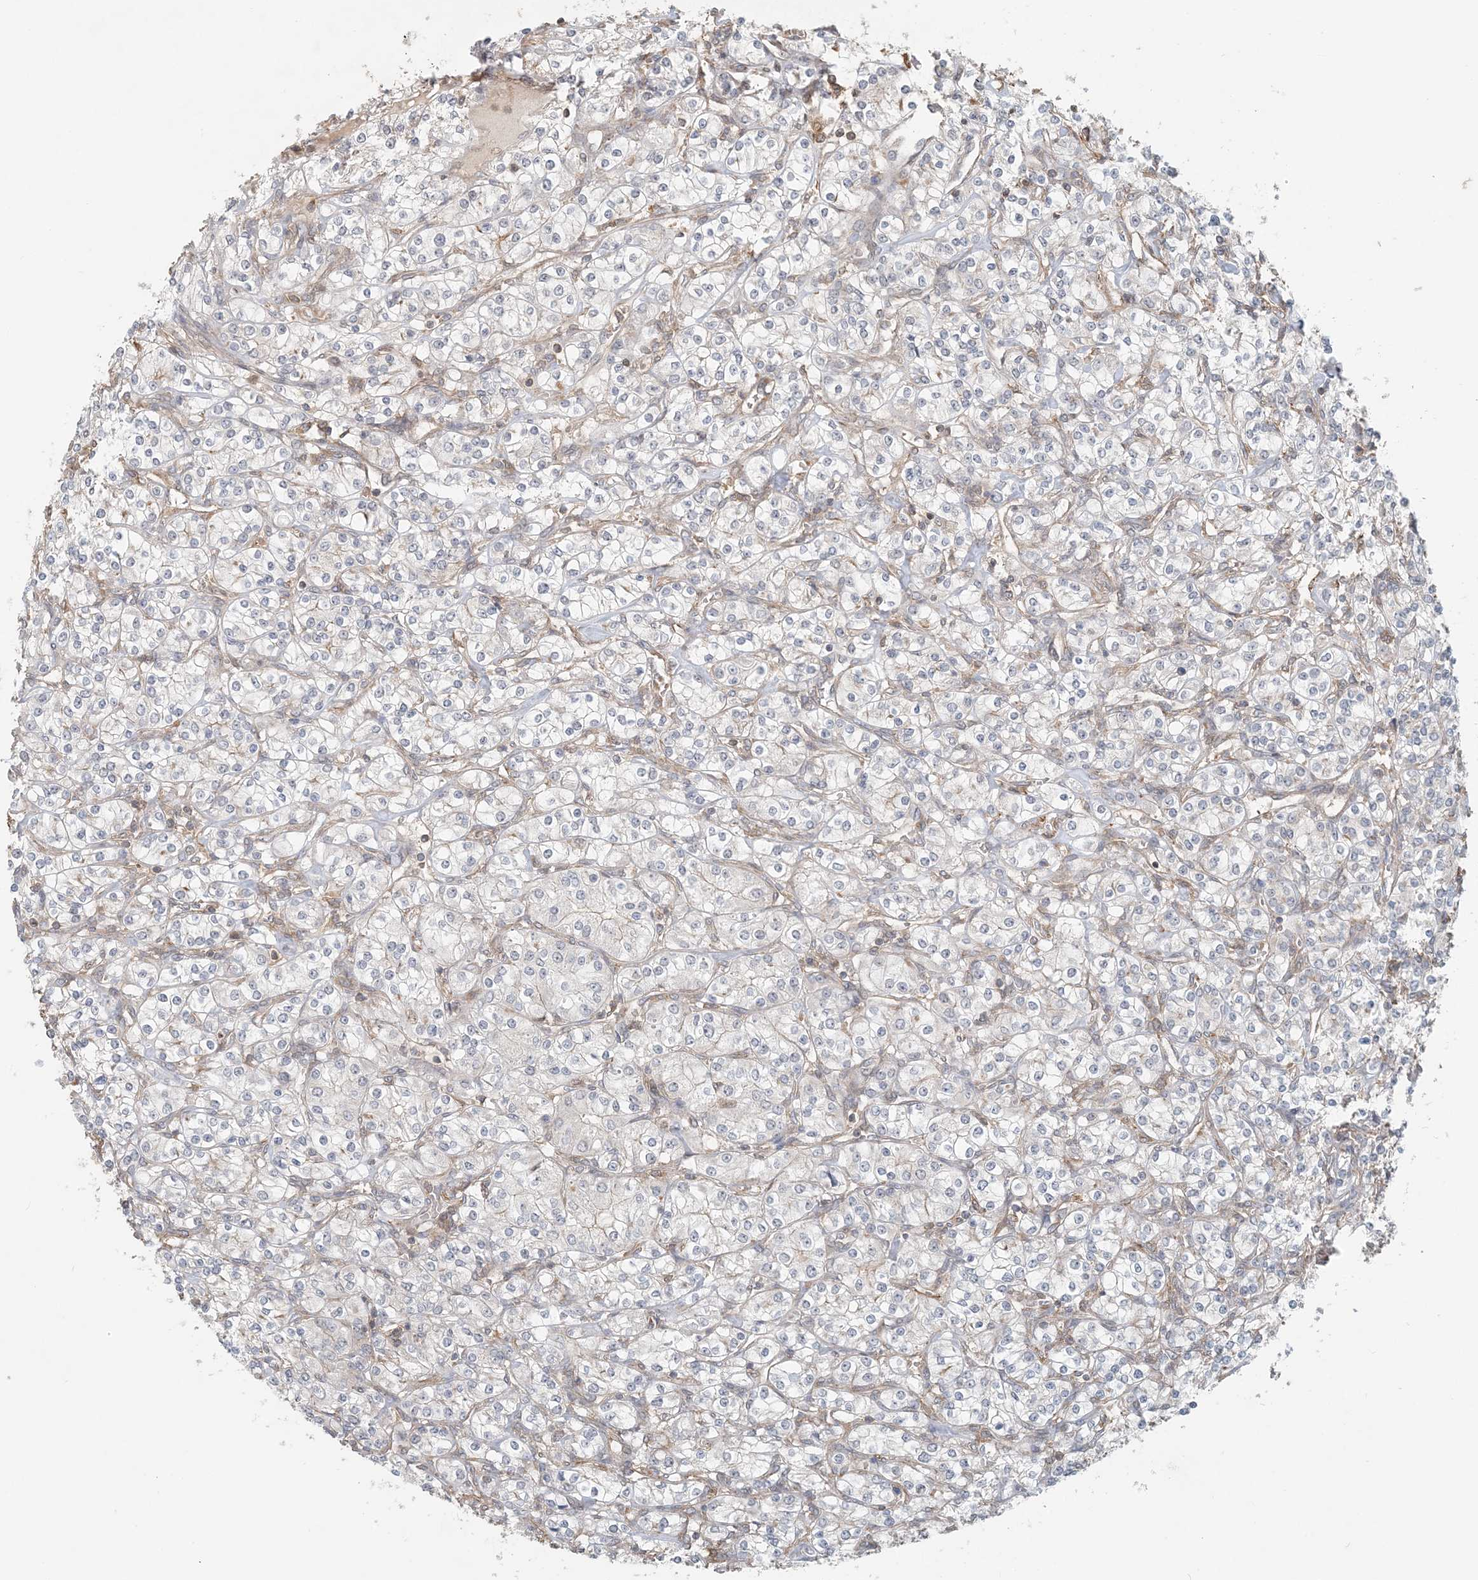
{"staining": {"intensity": "negative", "quantity": "none", "location": "none"}, "tissue": "renal cancer", "cell_type": "Tumor cells", "image_type": "cancer", "snomed": [{"axis": "morphology", "description": "Adenocarcinoma, NOS"}, {"axis": "topography", "description": "Kidney"}], "caption": "The IHC photomicrograph has no significant positivity in tumor cells of renal adenocarcinoma tissue.", "gene": "OBI1", "patient": {"sex": "male", "age": 77}}